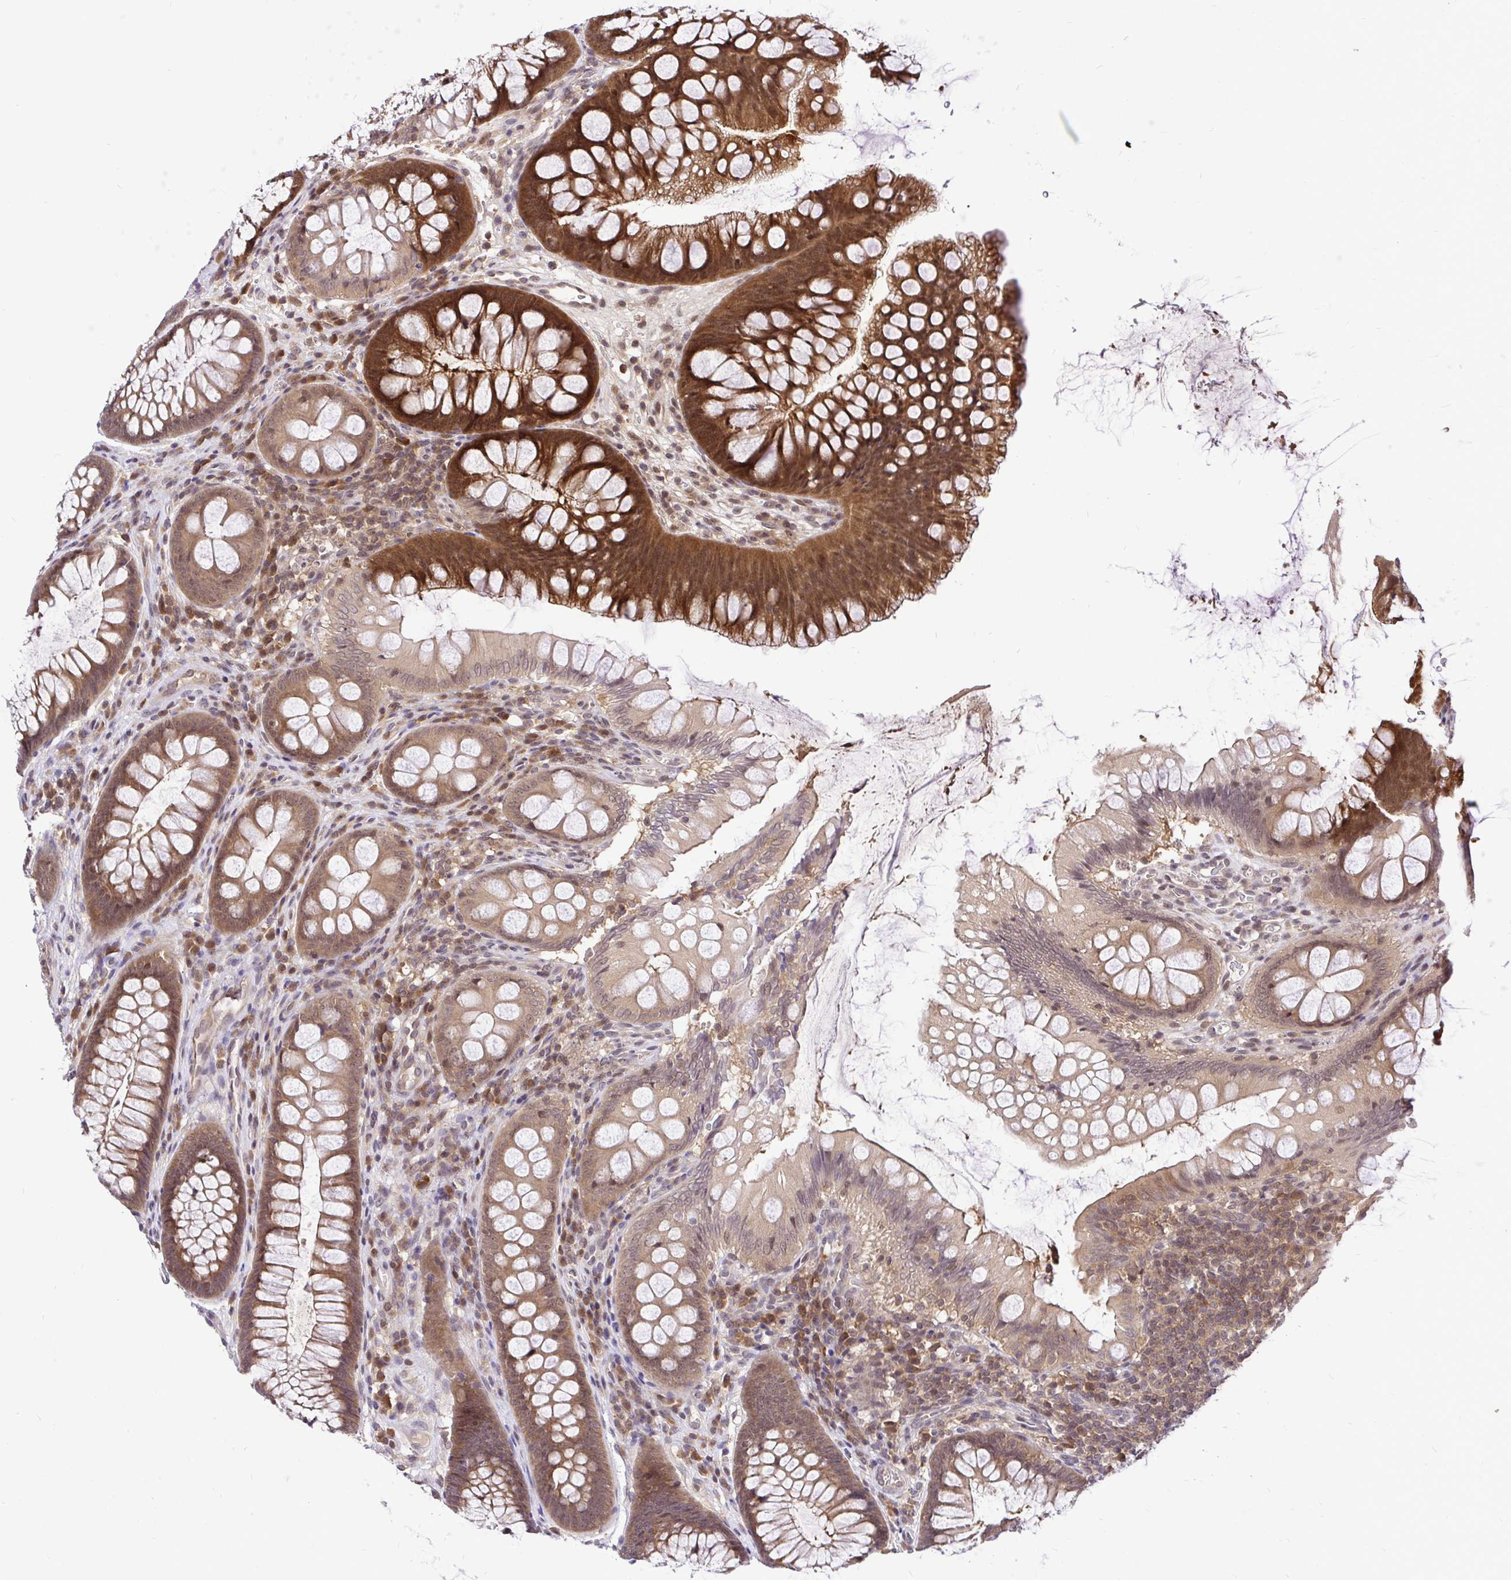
{"staining": {"intensity": "moderate", "quantity": ">75%", "location": "cytoplasmic/membranous,nuclear"}, "tissue": "colon", "cell_type": "Endothelial cells", "image_type": "normal", "snomed": [{"axis": "morphology", "description": "Normal tissue, NOS"}, {"axis": "morphology", "description": "Adenoma, NOS"}, {"axis": "topography", "description": "Soft tissue"}, {"axis": "topography", "description": "Colon"}], "caption": "Protein expression analysis of unremarkable colon reveals moderate cytoplasmic/membranous,nuclear expression in approximately >75% of endothelial cells. (DAB (3,3'-diaminobenzidine) IHC with brightfield microscopy, high magnification).", "gene": "UBE2M", "patient": {"sex": "male", "age": 47}}